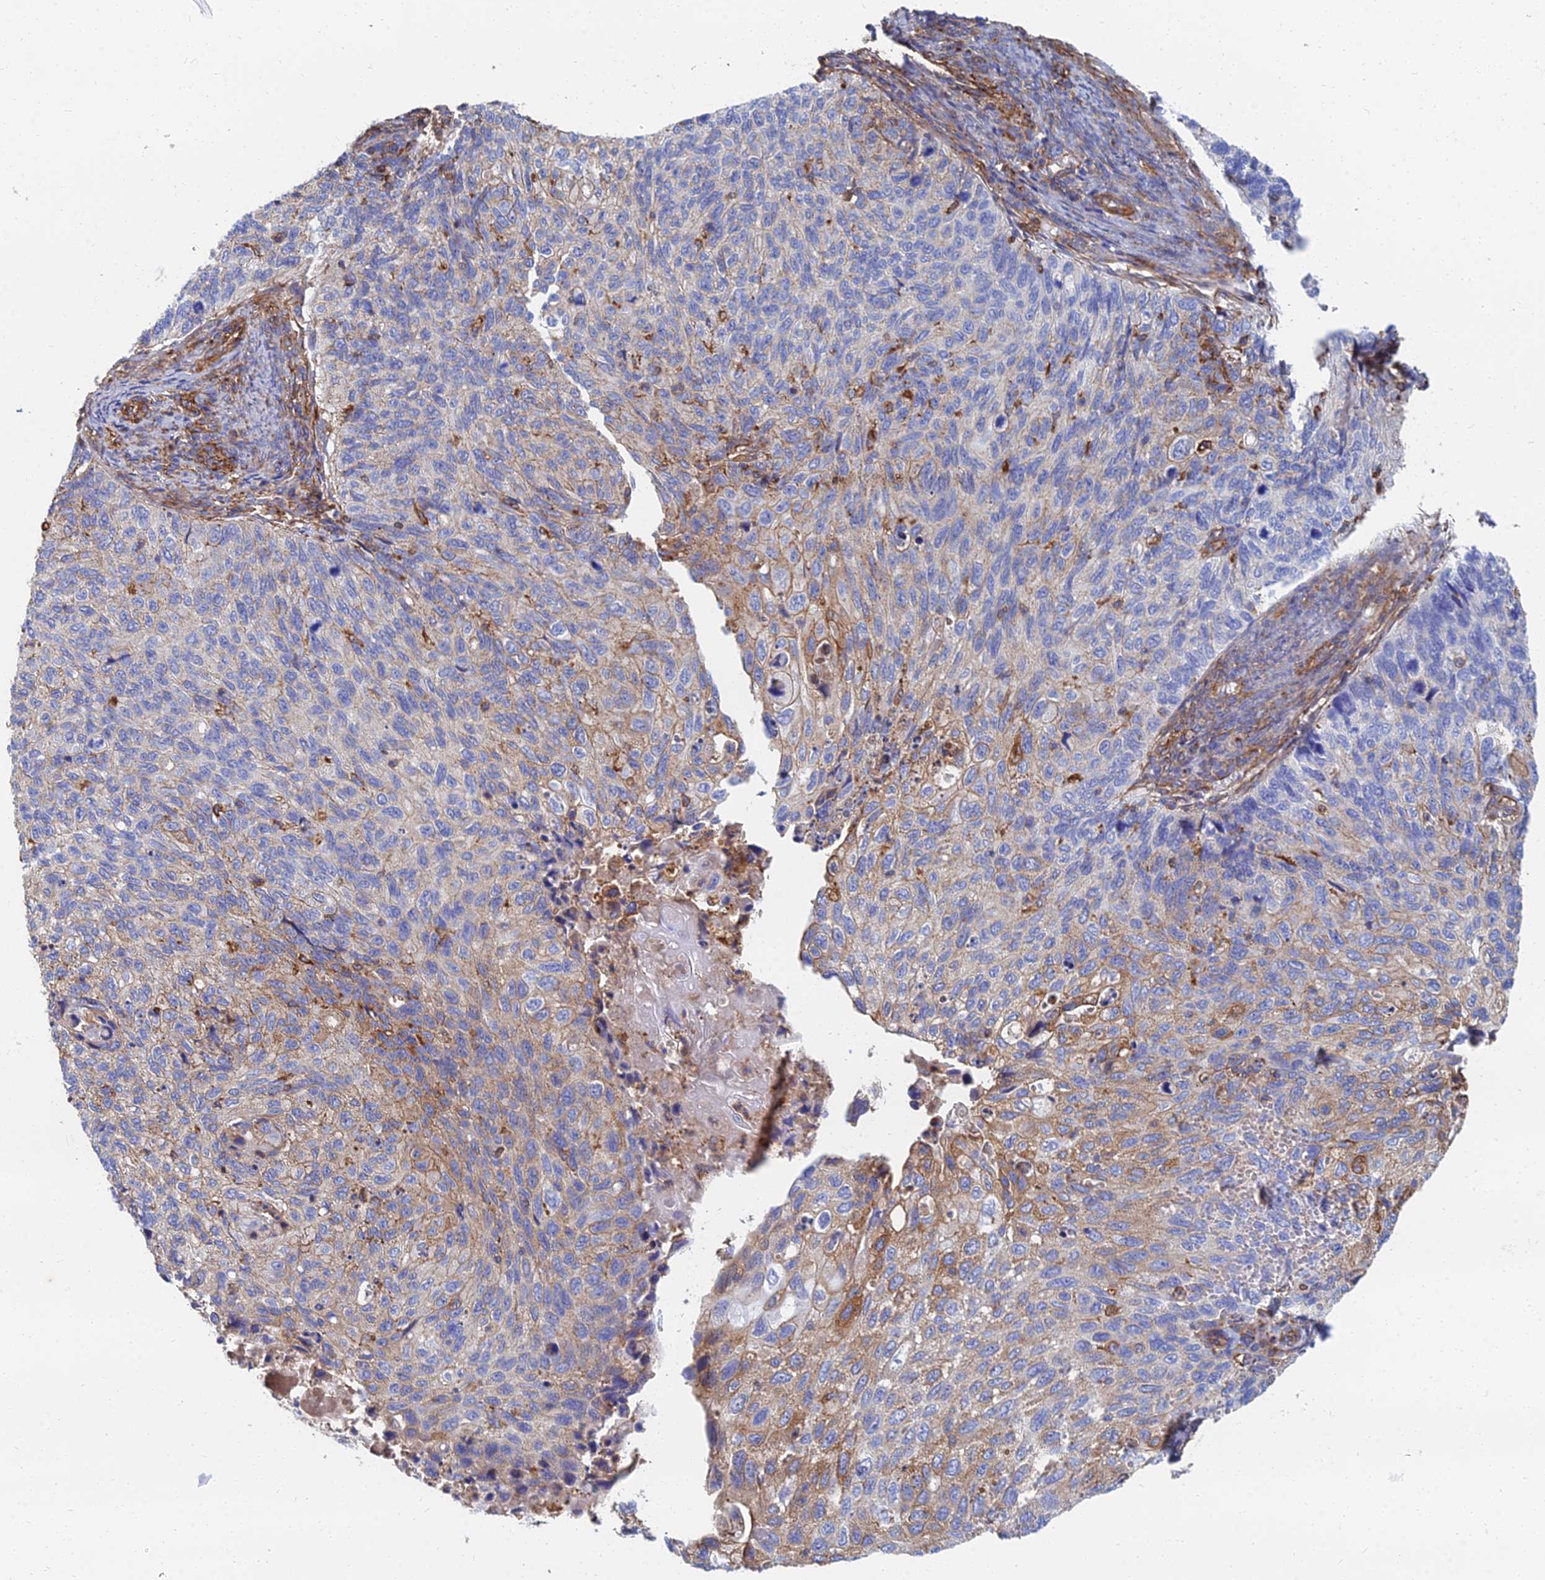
{"staining": {"intensity": "moderate", "quantity": "<25%", "location": "cytoplasmic/membranous"}, "tissue": "cervical cancer", "cell_type": "Tumor cells", "image_type": "cancer", "snomed": [{"axis": "morphology", "description": "Squamous cell carcinoma, NOS"}, {"axis": "topography", "description": "Cervix"}], "caption": "Brown immunohistochemical staining in human squamous cell carcinoma (cervical) reveals moderate cytoplasmic/membranous expression in approximately <25% of tumor cells.", "gene": "GPR42", "patient": {"sex": "female", "age": 70}}